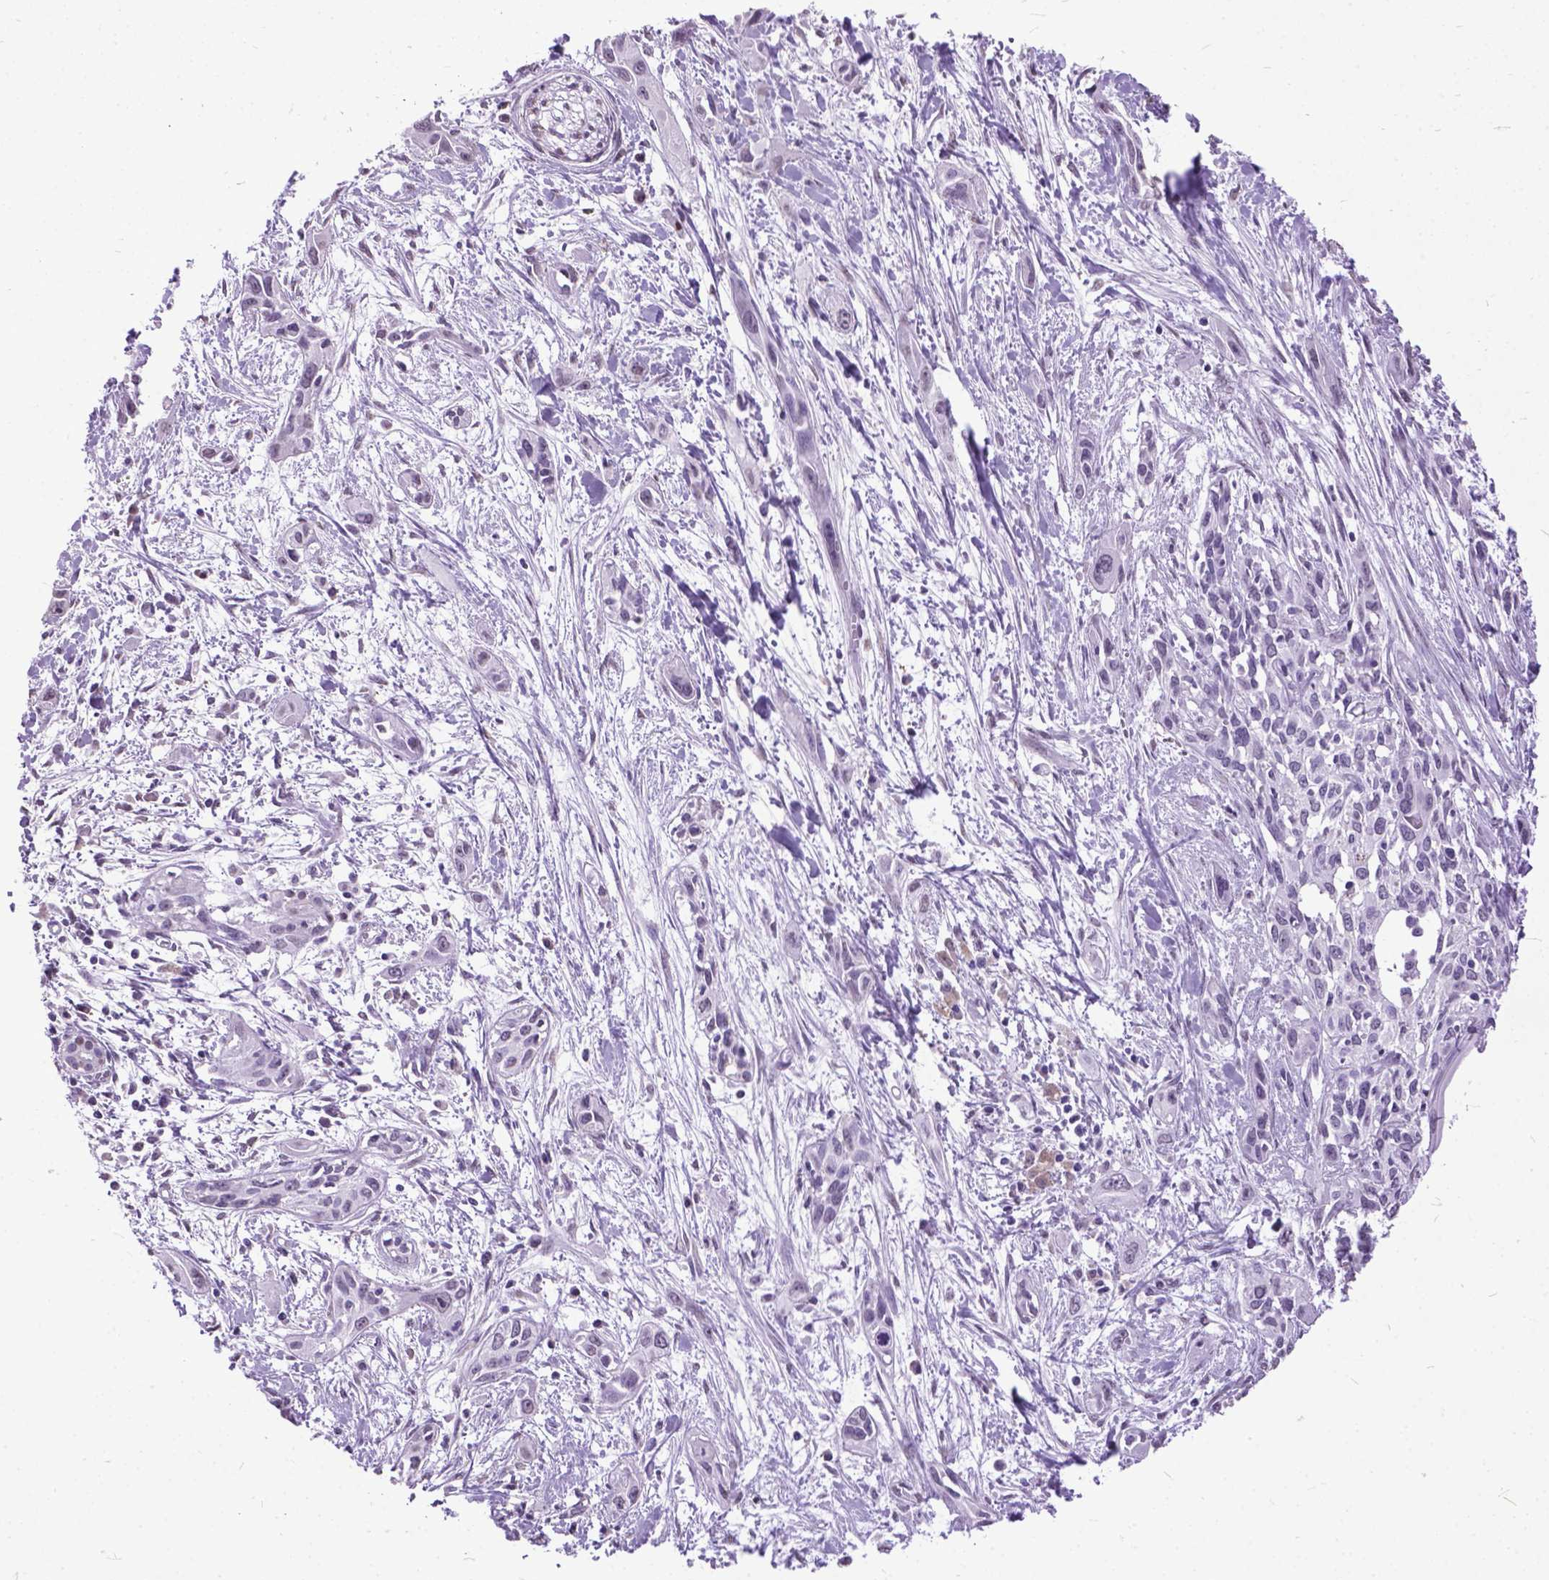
{"staining": {"intensity": "negative", "quantity": "none", "location": "none"}, "tissue": "pancreatic cancer", "cell_type": "Tumor cells", "image_type": "cancer", "snomed": [{"axis": "morphology", "description": "Adenocarcinoma, NOS"}, {"axis": "topography", "description": "Pancreas"}], "caption": "Immunohistochemistry (IHC) of adenocarcinoma (pancreatic) displays no positivity in tumor cells. (DAB (3,3'-diaminobenzidine) immunohistochemistry (IHC) with hematoxylin counter stain).", "gene": "MARCHF10", "patient": {"sex": "female", "age": 55}}